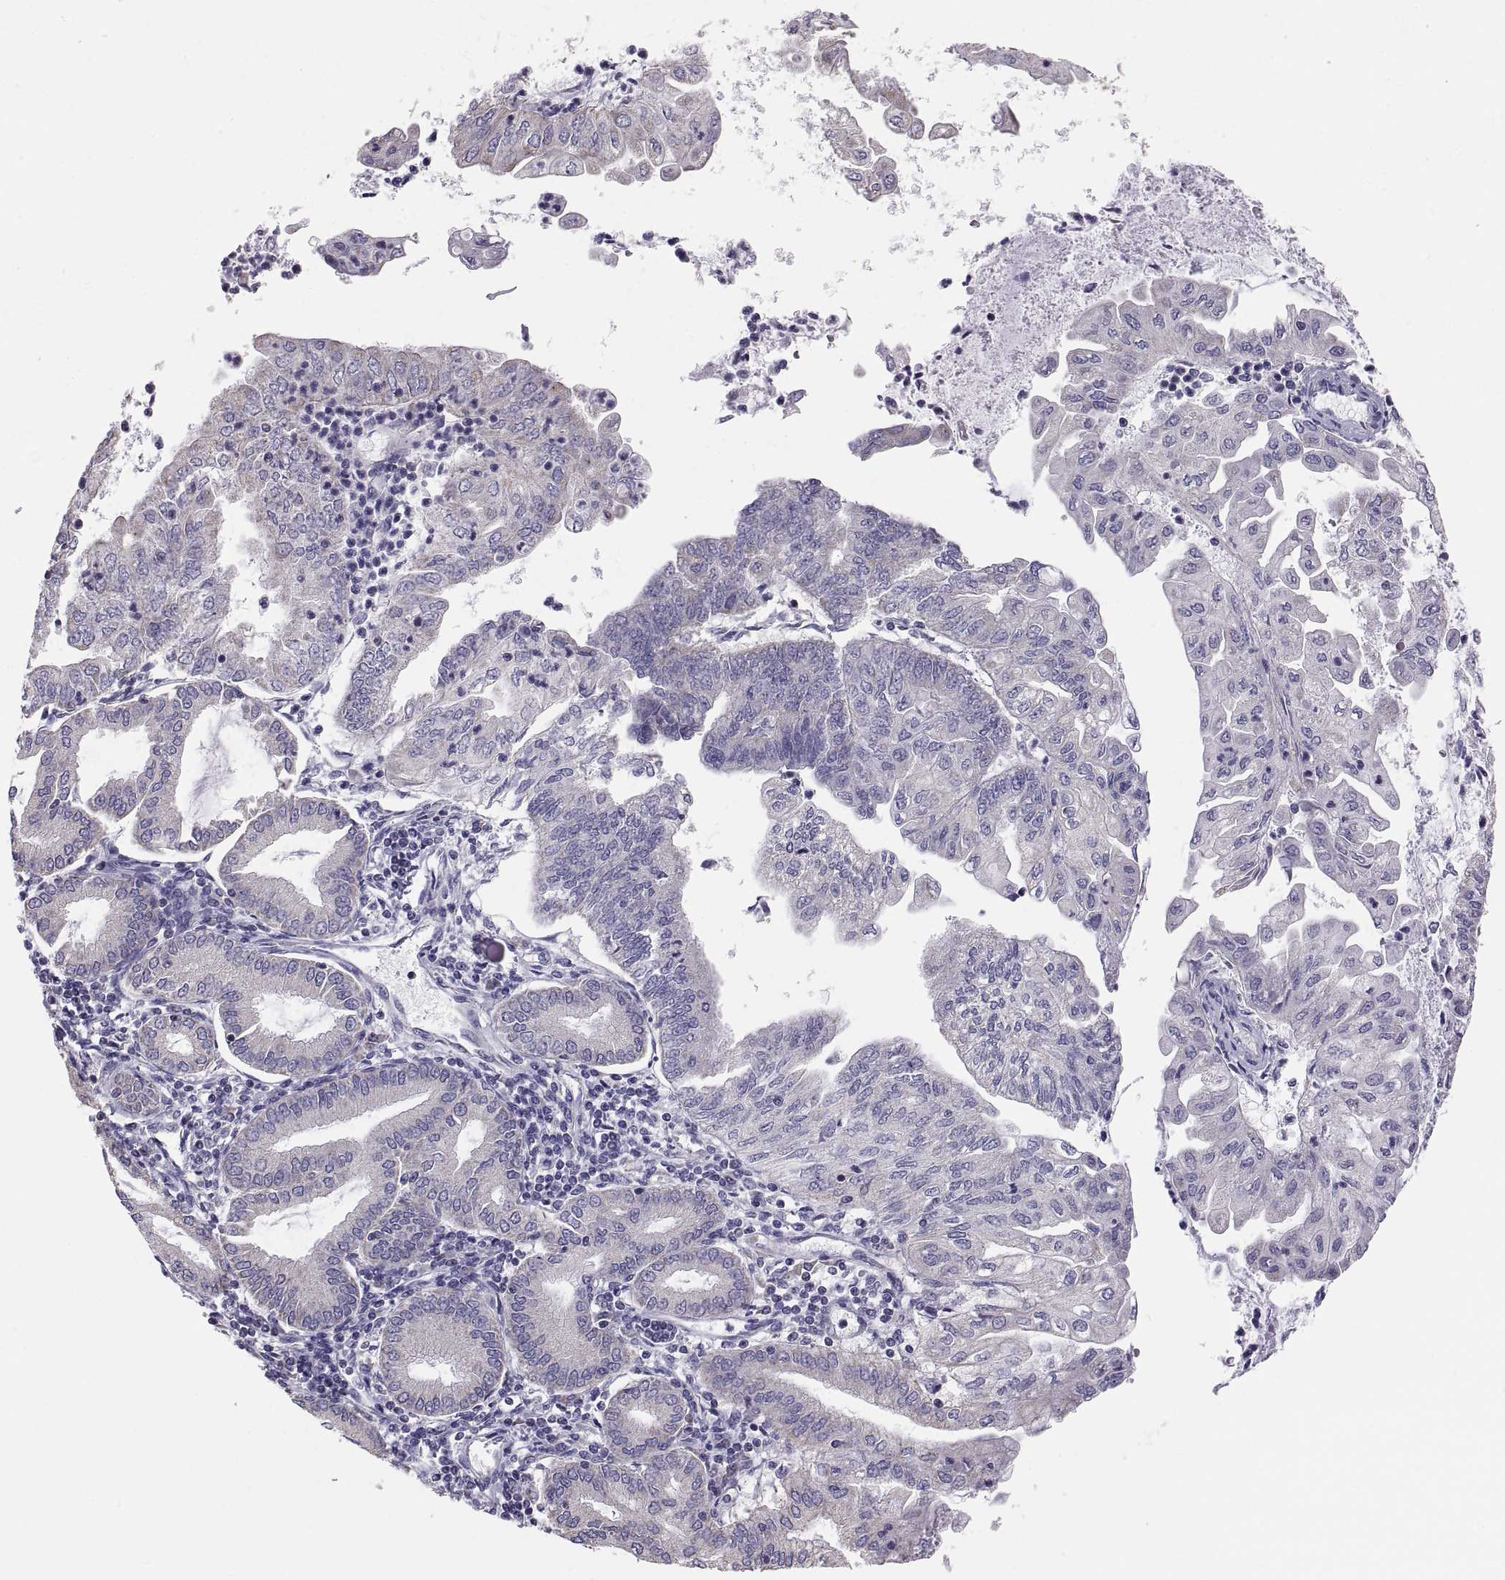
{"staining": {"intensity": "negative", "quantity": "none", "location": "none"}, "tissue": "endometrial cancer", "cell_type": "Tumor cells", "image_type": "cancer", "snomed": [{"axis": "morphology", "description": "Adenocarcinoma, NOS"}, {"axis": "topography", "description": "Endometrium"}], "caption": "The micrograph exhibits no significant staining in tumor cells of endometrial cancer (adenocarcinoma).", "gene": "TNNC1", "patient": {"sex": "female", "age": 55}}